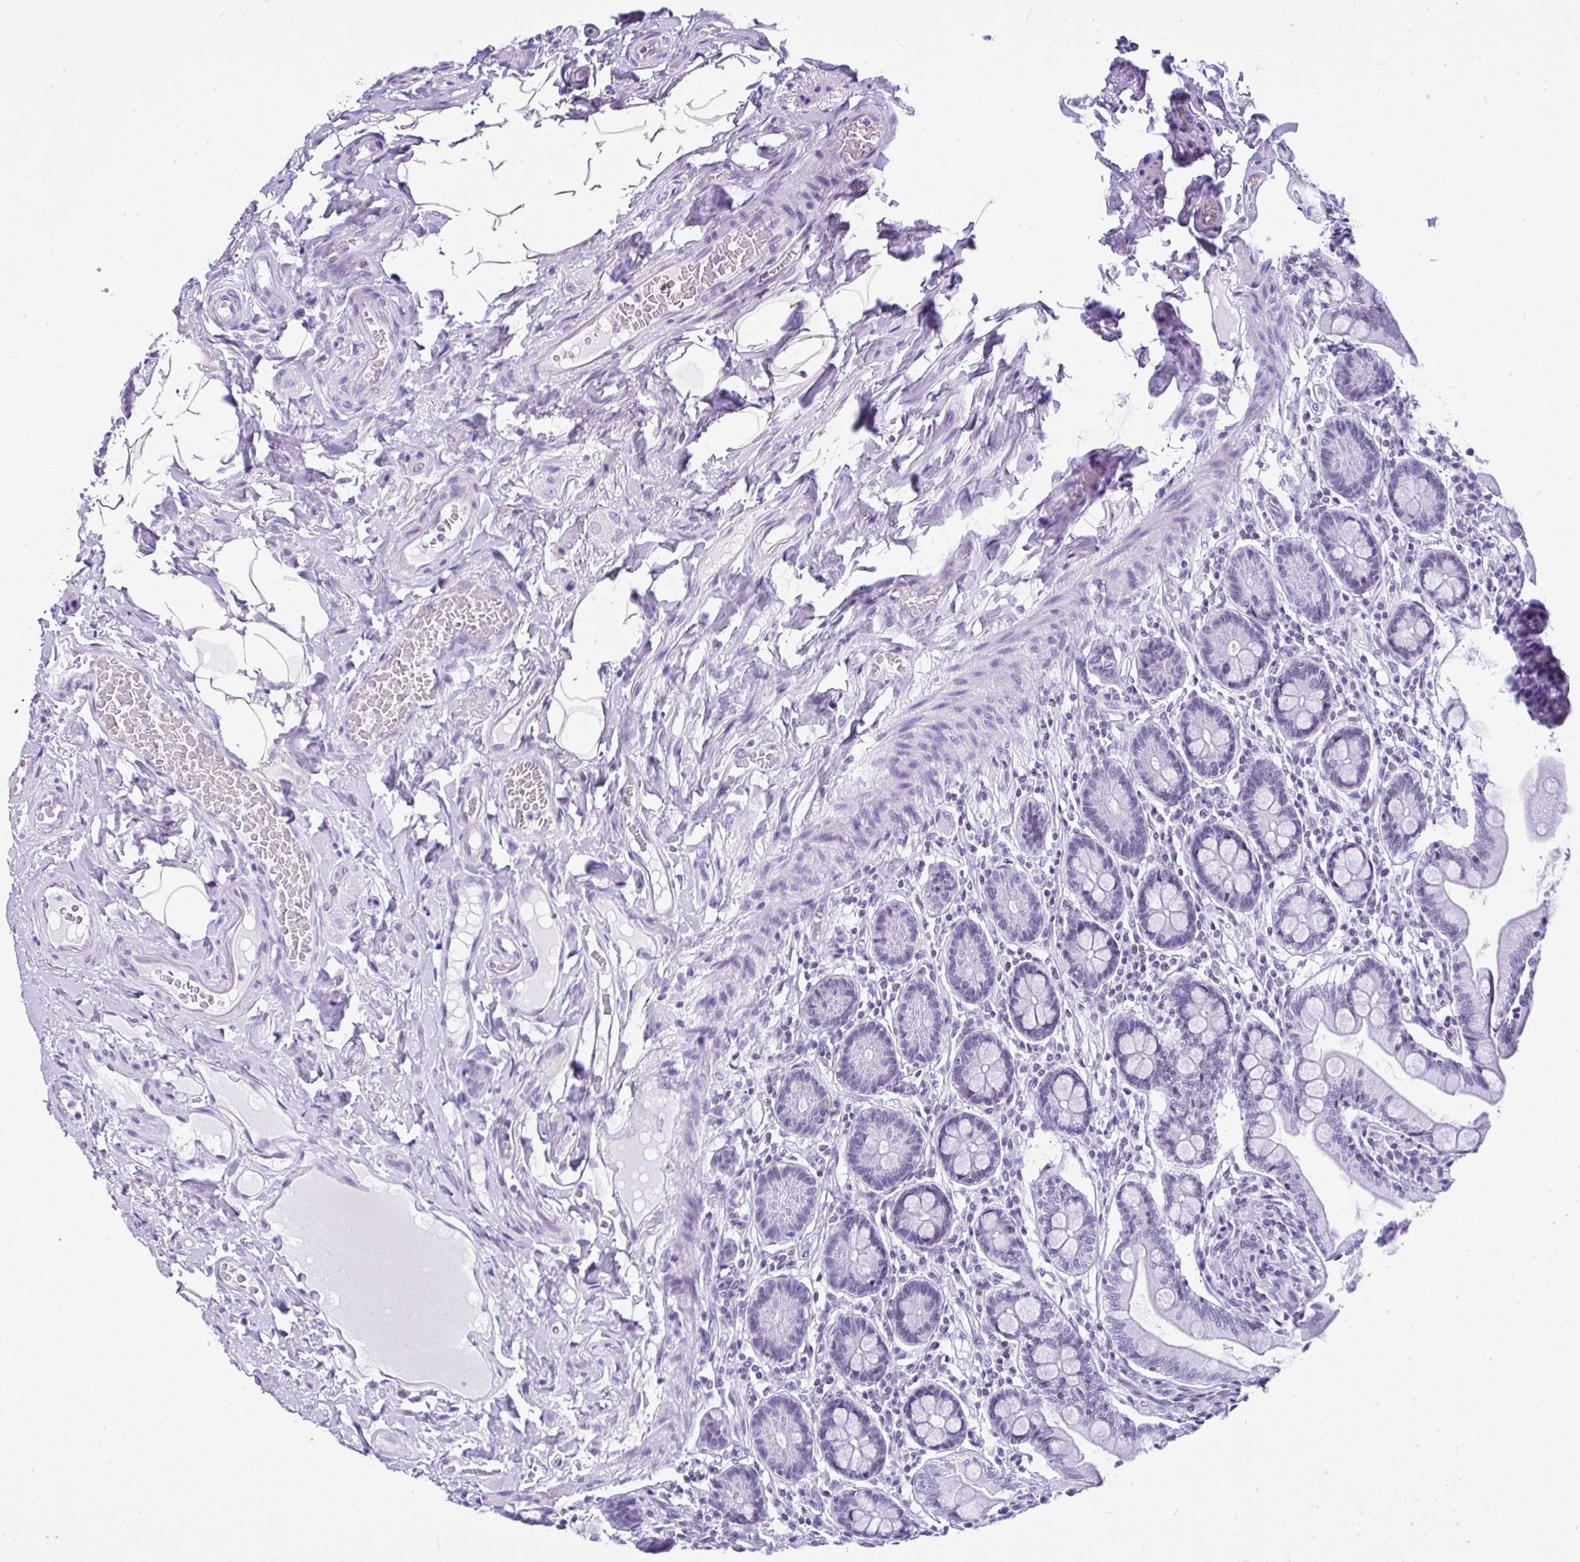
{"staining": {"intensity": "negative", "quantity": "none", "location": "none"}, "tissue": "small intestine", "cell_type": "Glandular cells", "image_type": "normal", "snomed": [{"axis": "morphology", "description": "Normal tissue, NOS"}, {"axis": "topography", "description": "Small intestine"}], "caption": "Micrograph shows no significant protein expression in glandular cells of benign small intestine. (Stains: DAB immunohistochemistry with hematoxylin counter stain, Microscopy: brightfield microscopy at high magnification).", "gene": "KRT27", "patient": {"sex": "female", "age": 64}}